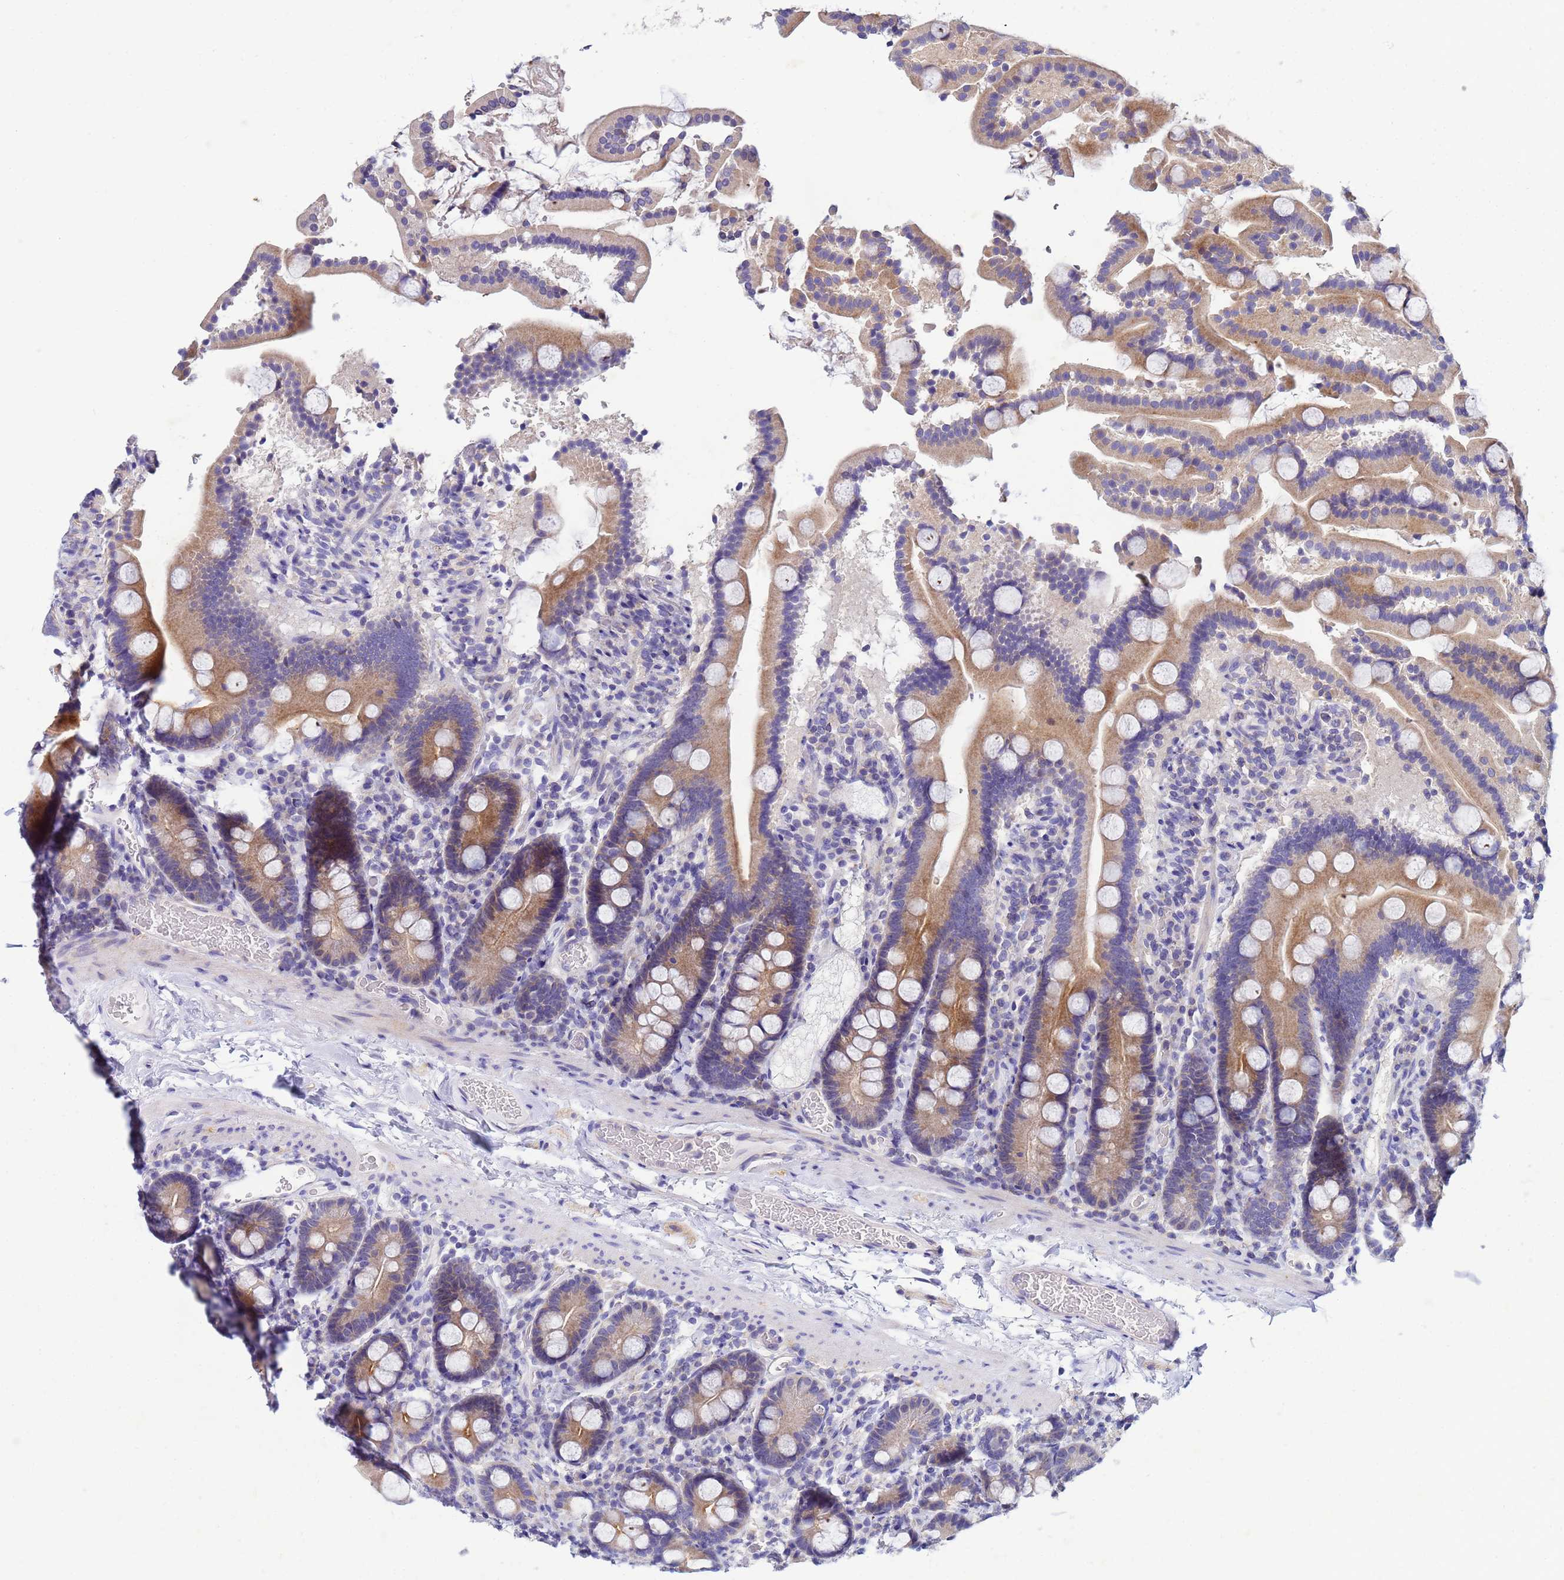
{"staining": {"intensity": "moderate", "quantity": ">75%", "location": "cytoplasmic/membranous"}, "tissue": "duodenum", "cell_type": "Glandular cells", "image_type": "normal", "snomed": [{"axis": "morphology", "description": "Normal tissue, NOS"}, {"axis": "topography", "description": "Duodenum"}], "caption": "Moderate cytoplasmic/membranous expression for a protein is seen in about >75% of glandular cells of normal duodenum using IHC.", "gene": "CDC34", "patient": {"sex": "male", "age": 55}}